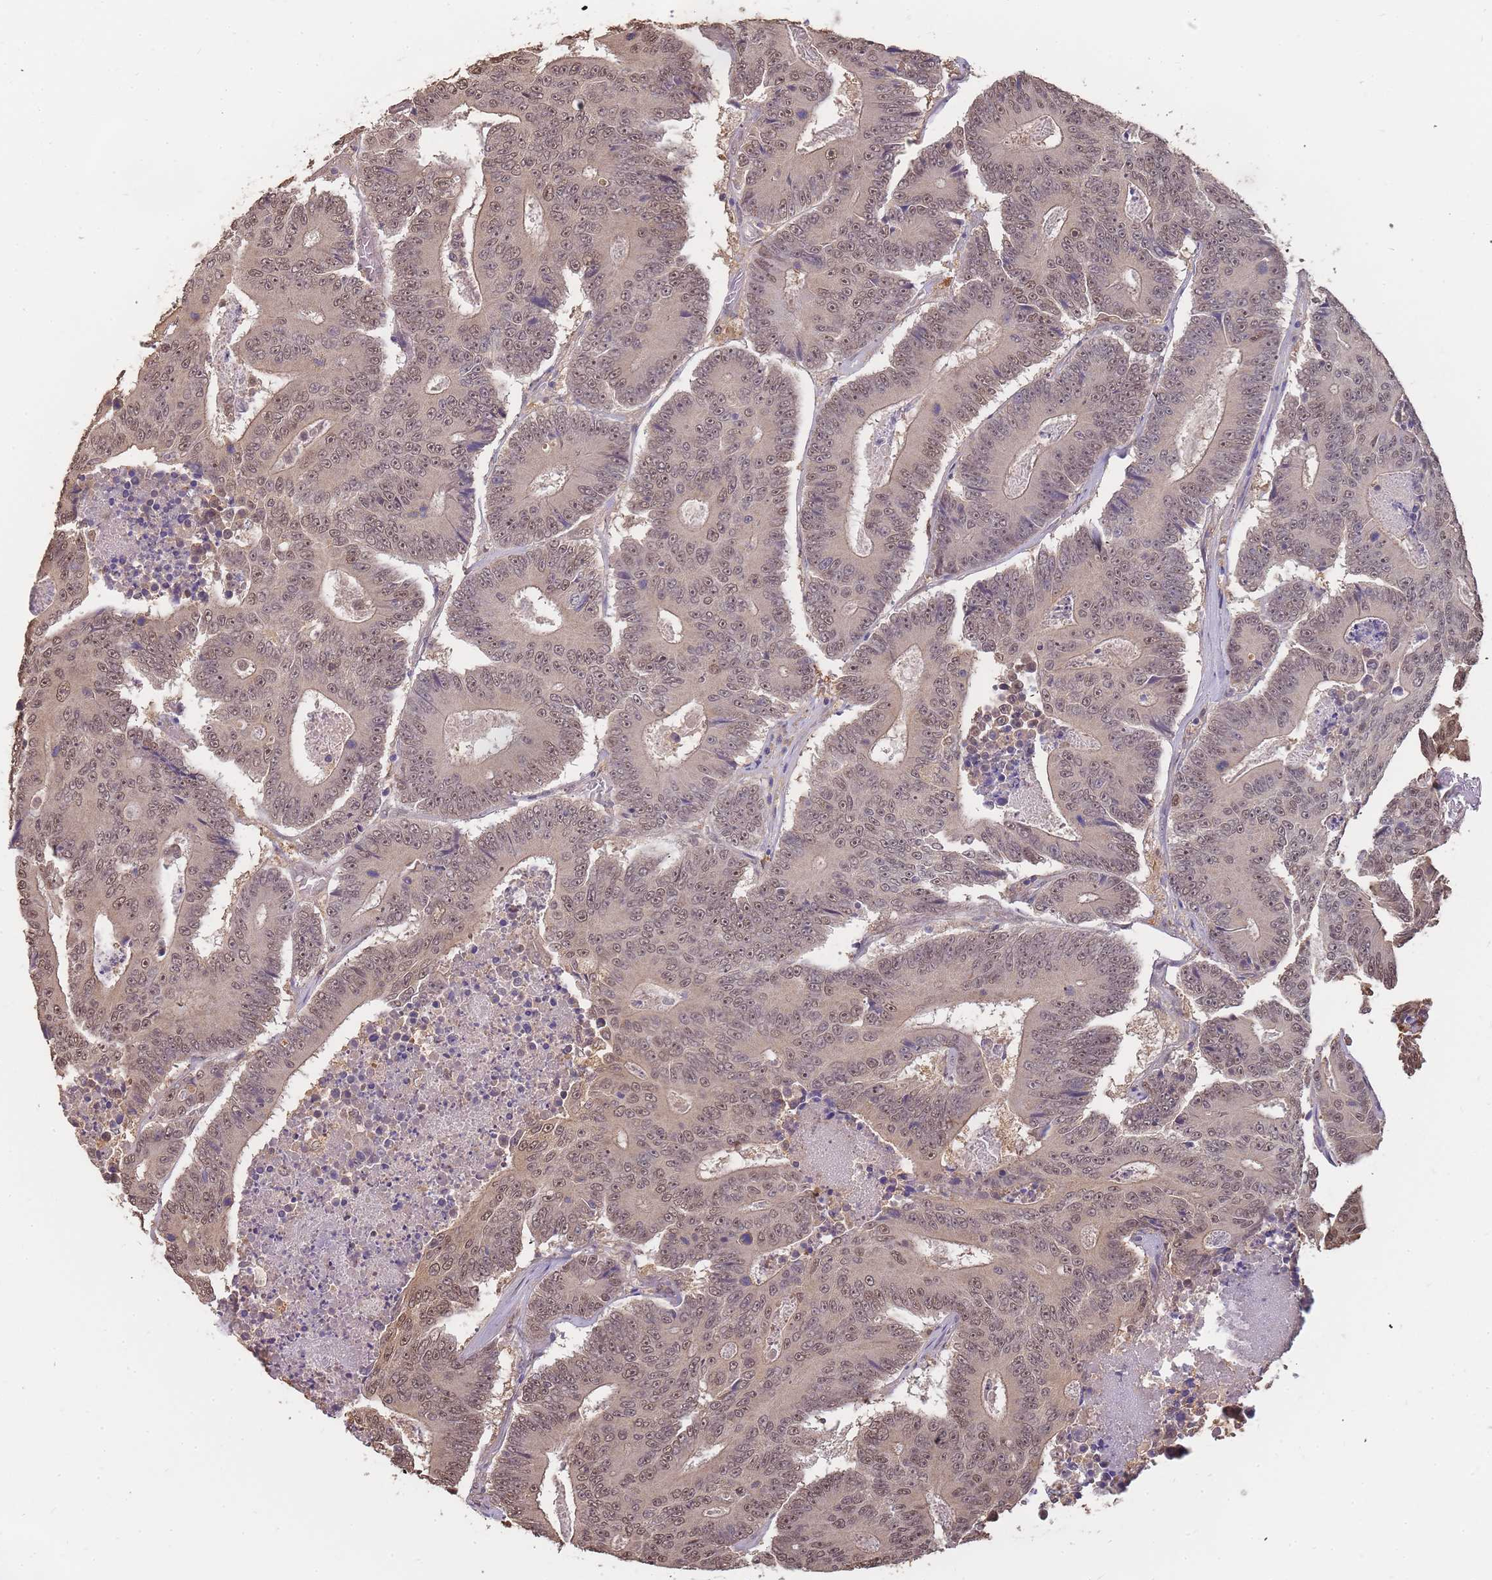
{"staining": {"intensity": "weak", "quantity": ">75%", "location": "cytoplasmic/membranous,nuclear"}, "tissue": "colorectal cancer", "cell_type": "Tumor cells", "image_type": "cancer", "snomed": [{"axis": "morphology", "description": "Adenocarcinoma, NOS"}, {"axis": "topography", "description": "Colon"}], "caption": "Protein expression analysis of human adenocarcinoma (colorectal) reveals weak cytoplasmic/membranous and nuclear positivity in about >75% of tumor cells. Immunohistochemistry stains the protein of interest in brown and the nuclei are stained blue.", "gene": "CDKN2AIPNL", "patient": {"sex": "male", "age": 83}}